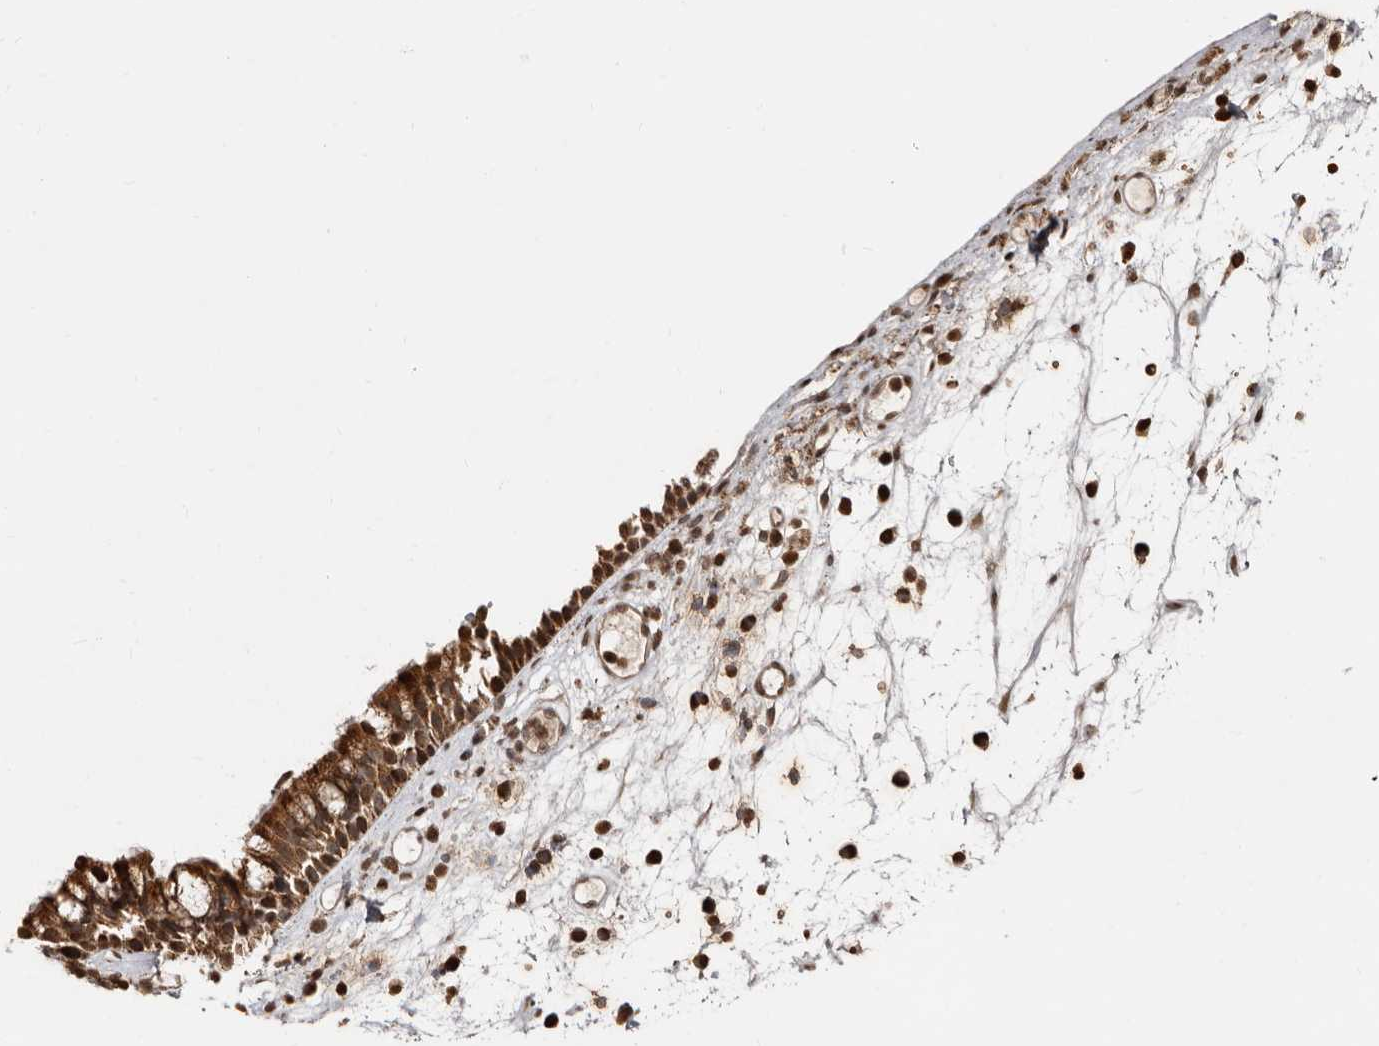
{"staining": {"intensity": "moderate", "quantity": ">75%", "location": "cytoplasmic/membranous"}, "tissue": "nasopharynx", "cell_type": "Respiratory epithelial cells", "image_type": "normal", "snomed": [{"axis": "morphology", "description": "Normal tissue, NOS"}, {"axis": "morphology", "description": "Inflammation, NOS"}, {"axis": "morphology", "description": "Malignant melanoma, Metastatic site"}, {"axis": "topography", "description": "Nasopharynx"}], "caption": "Immunohistochemistry (IHC) histopathology image of benign human nasopharynx stained for a protein (brown), which exhibits medium levels of moderate cytoplasmic/membranous positivity in approximately >75% of respiratory epithelial cells.", "gene": "CCDC190", "patient": {"sex": "male", "age": 70}}